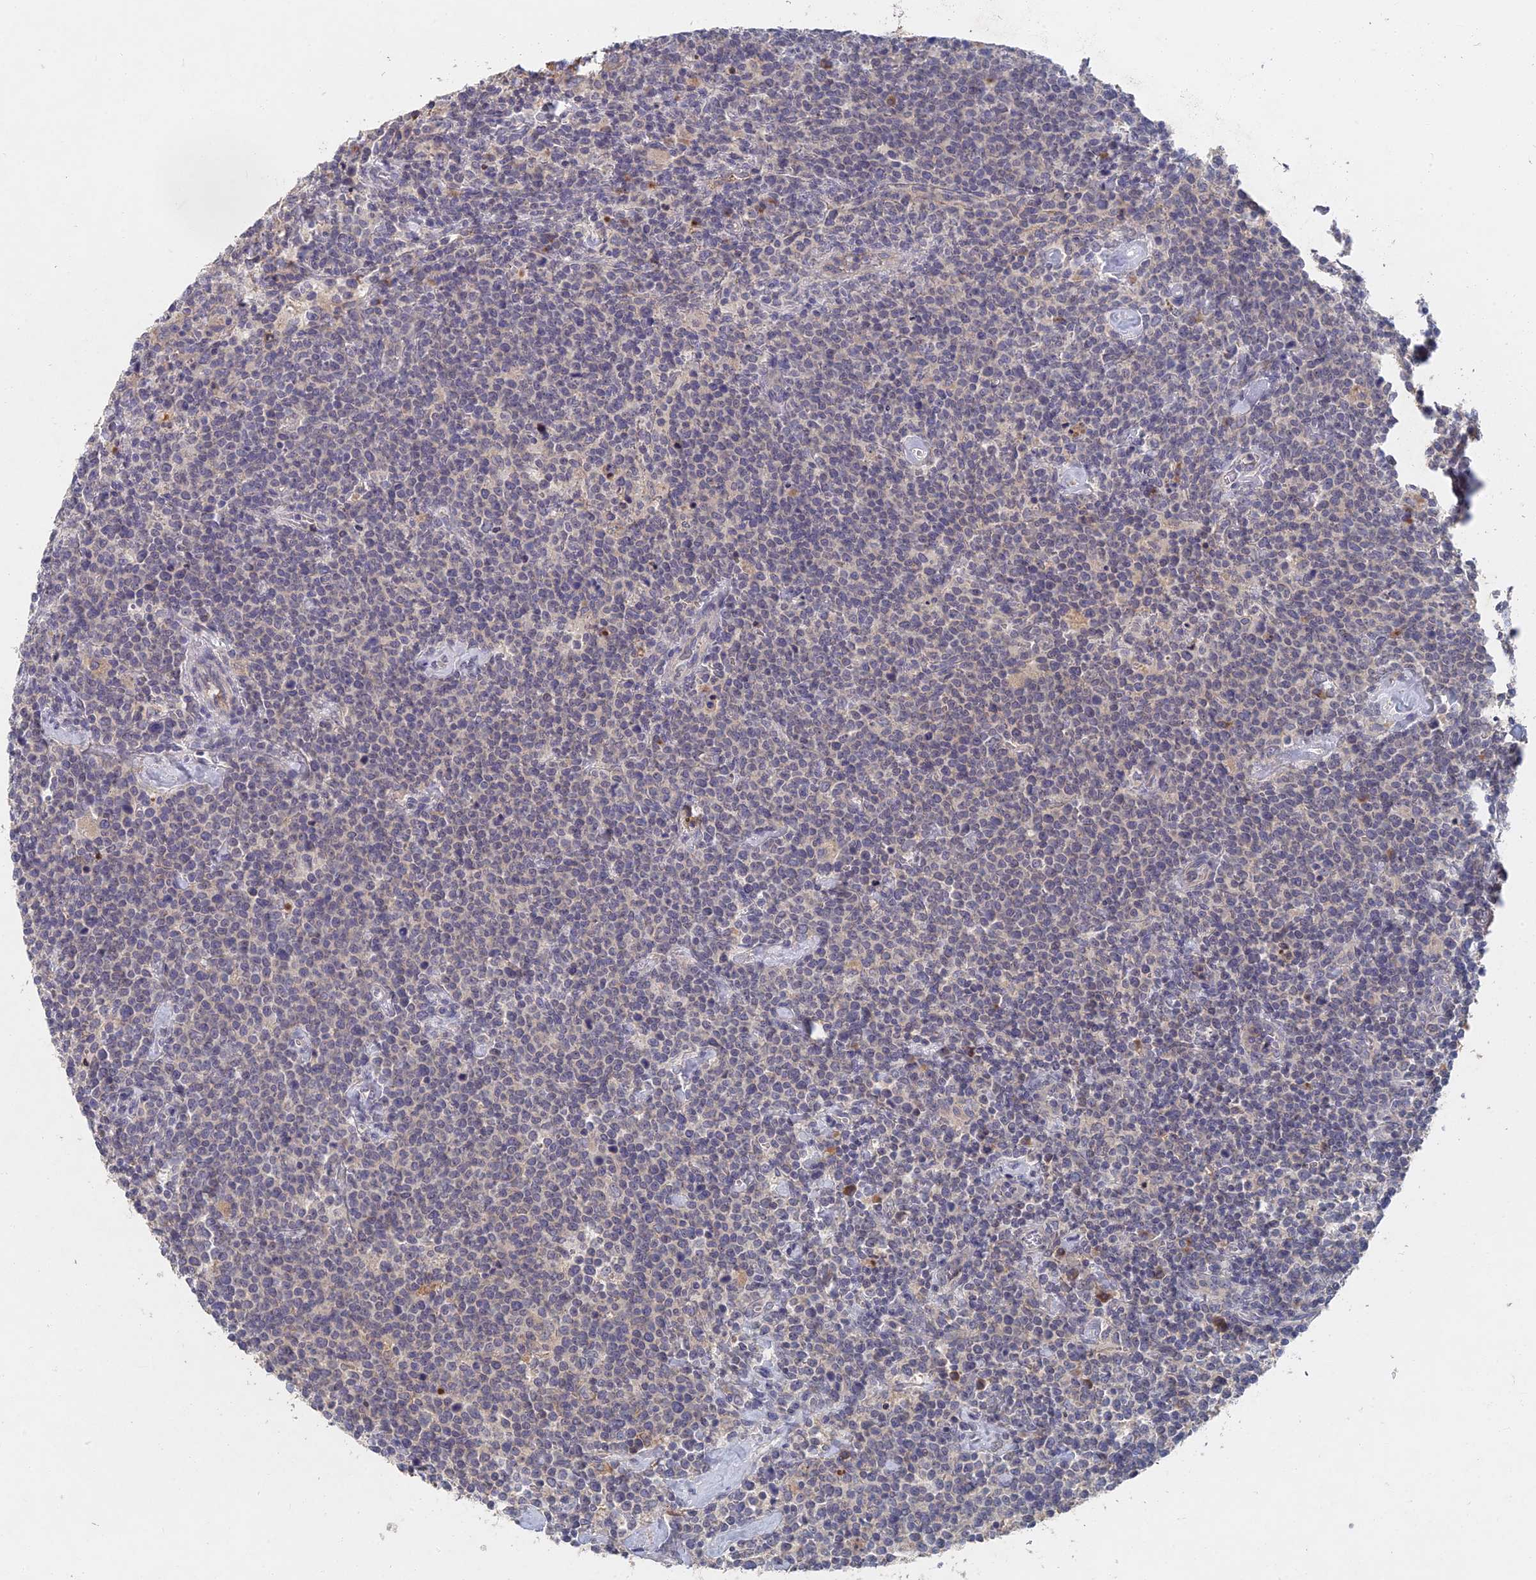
{"staining": {"intensity": "weak", "quantity": "<25%", "location": "cytoplasmic/membranous"}, "tissue": "lymphoma", "cell_type": "Tumor cells", "image_type": "cancer", "snomed": [{"axis": "morphology", "description": "Malignant lymphoma, non-Hodgkin's type, High grade"}, {"axis": "topography", "description": "Lymph node"}], "caption": "DAB (3,3'-diaminobenzidine) immunohistochemical staining of lymphoma demonstrates no significant positivity in tumor cells. (DAB IHC with hematoxylin counter stain).", "gene": "GNA15", "patient": {"sex": "male", "age": 61}}